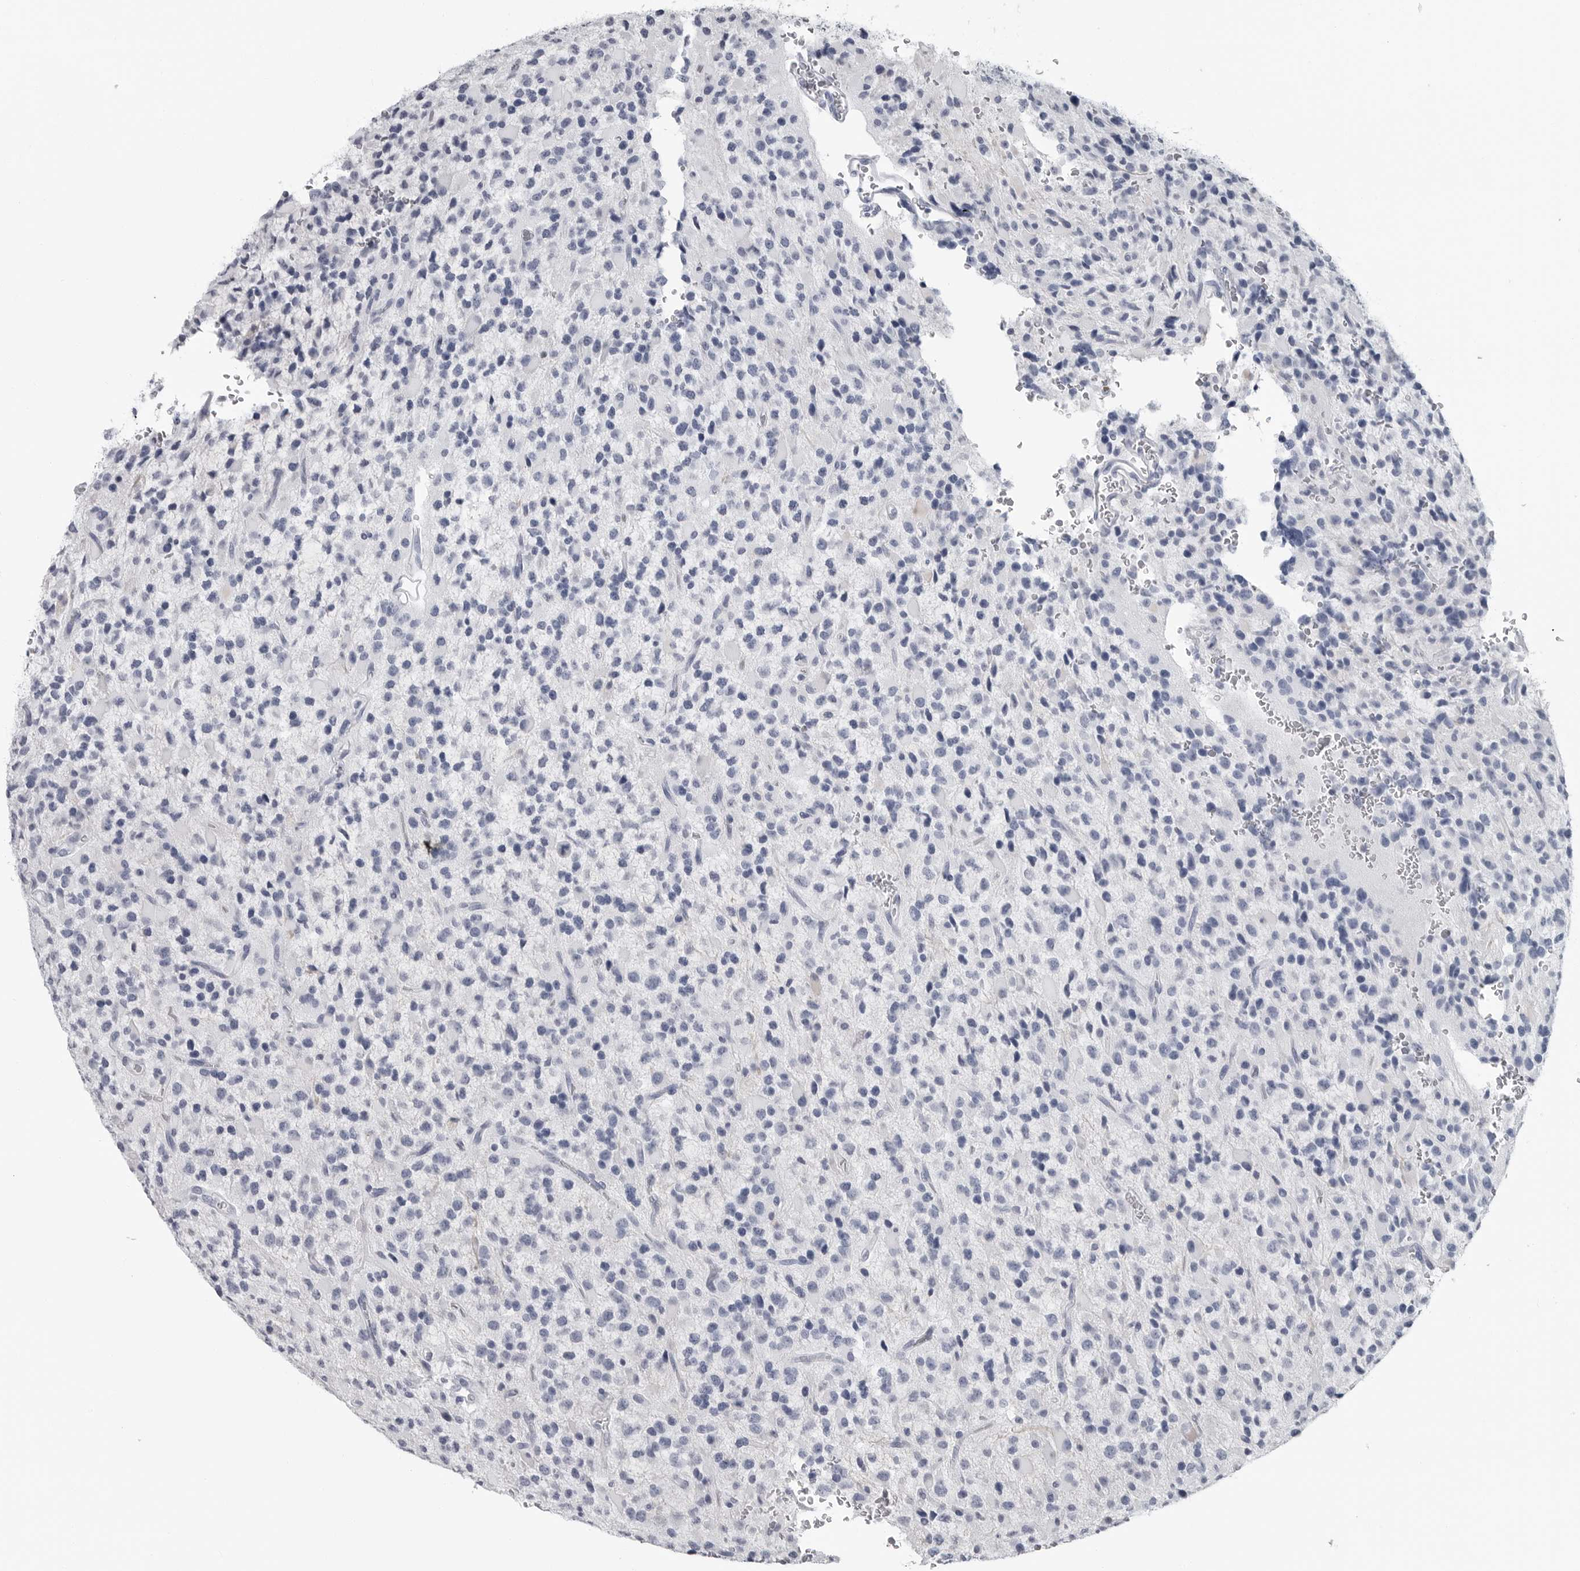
{"staining": {"intensity": "negative", "quantity": "none", "location": "none"}, "tissue": "glioma", "cell_type": "Tumor cells", "image_type": "cancer", "snomed": [{"axis": "morphology", "description": "Glioma, malignant, High grade"}, {"axis": "topography", "description": "Brain"}], "caption": "This is an immunohistochemistry micrograph of human malignant glioma (high-grade). There is no positivity in tumor cells.", "gene": "AMPD1", "patient": {"sex": "male", "age": 34}}